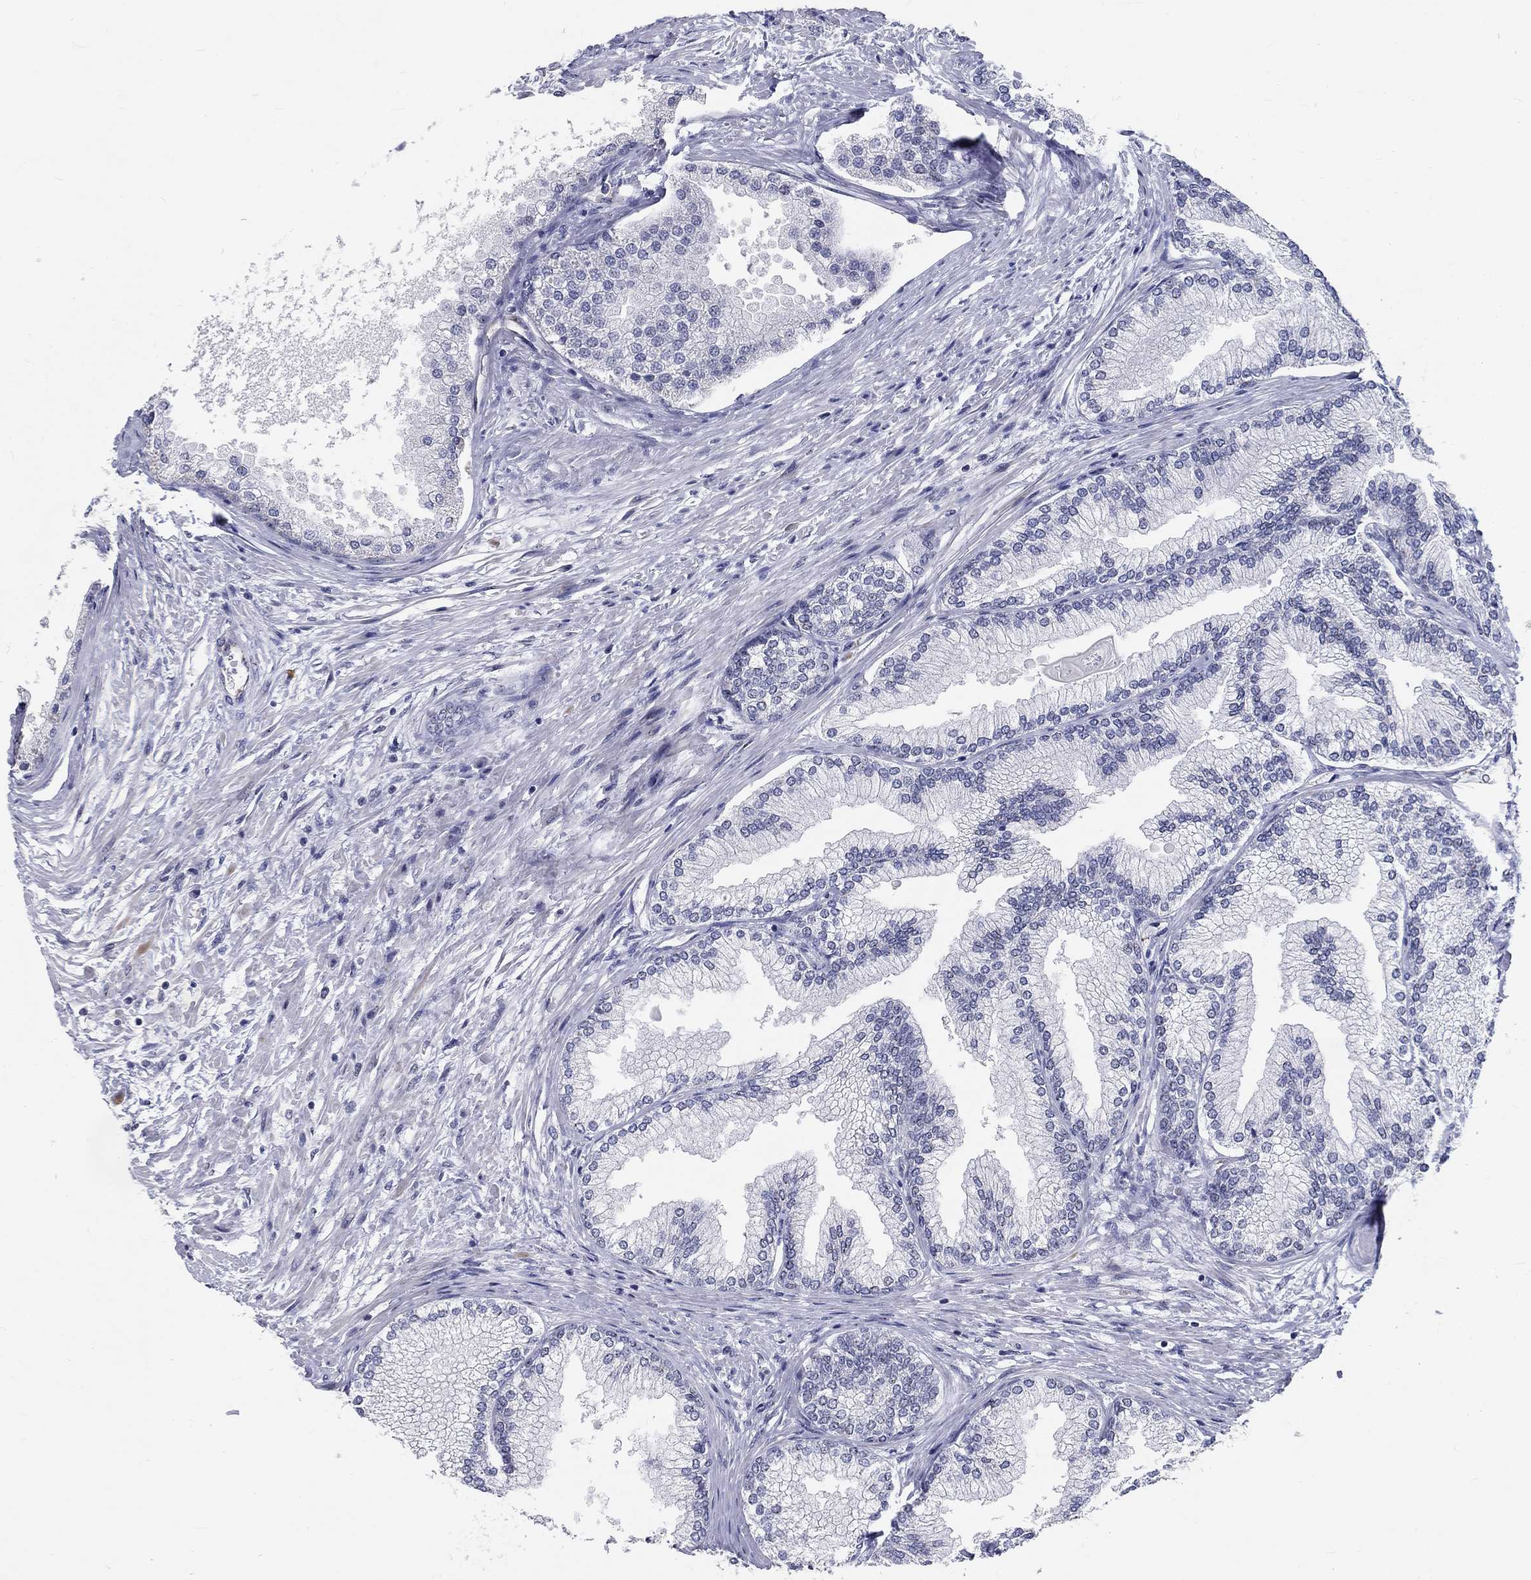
{"staining": {"intensity": "moderate", "quantity": "<25%", "location": "nuclear"}, "tissue": "prostate", "cell_type": "Glandular cells", "image_type": "normal", "snomed": [{"axis": "morphology", "description": "Normal tissue, NOS"}, {"axis": "topography", "description": "Prostate"}], "caption": "Glandular cells reveal low levels of moderate nuclear staining in approximately <25% of cells in normal prostate.", "gene": "ZBED1", "patient": {"sex": "male", "age": 72}}